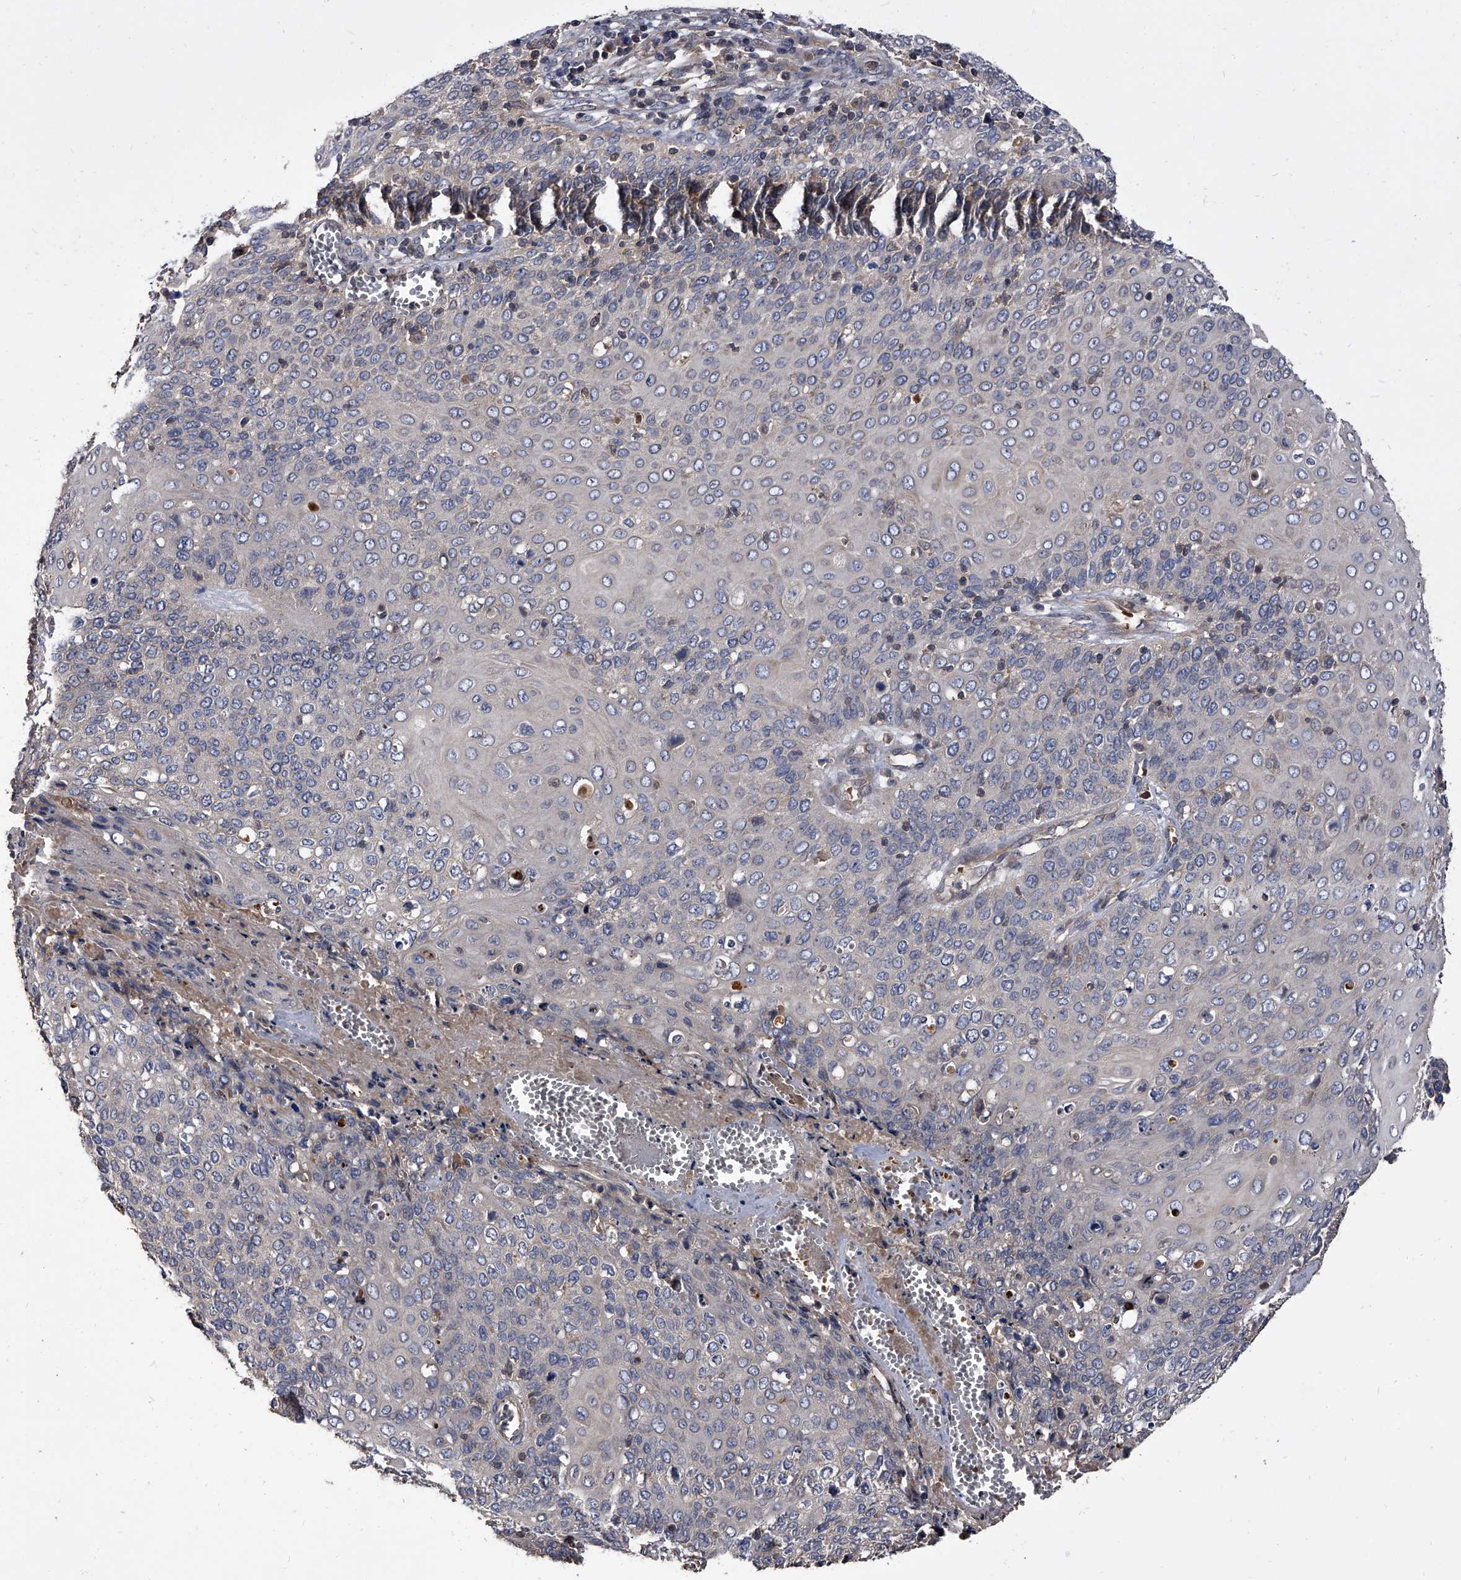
{"staining": {"intensity": "negative", "quantity": "none", "location": "none"}, "tissue": "cervical cancer", "cell_type": "Tumor cells", "image_type": "cancer", "snomed": [{"axis": "morphology", "description": "Squamous cell carcinoma, NOS"}, {"axis": "topography", "description": "Cervix"}], "caption": "The histopathology image shows no staining of tumor cells in cervical squamous cell carcinoma.", "gene": "STK36", "patient": {"sex": "female", "age": 39}}